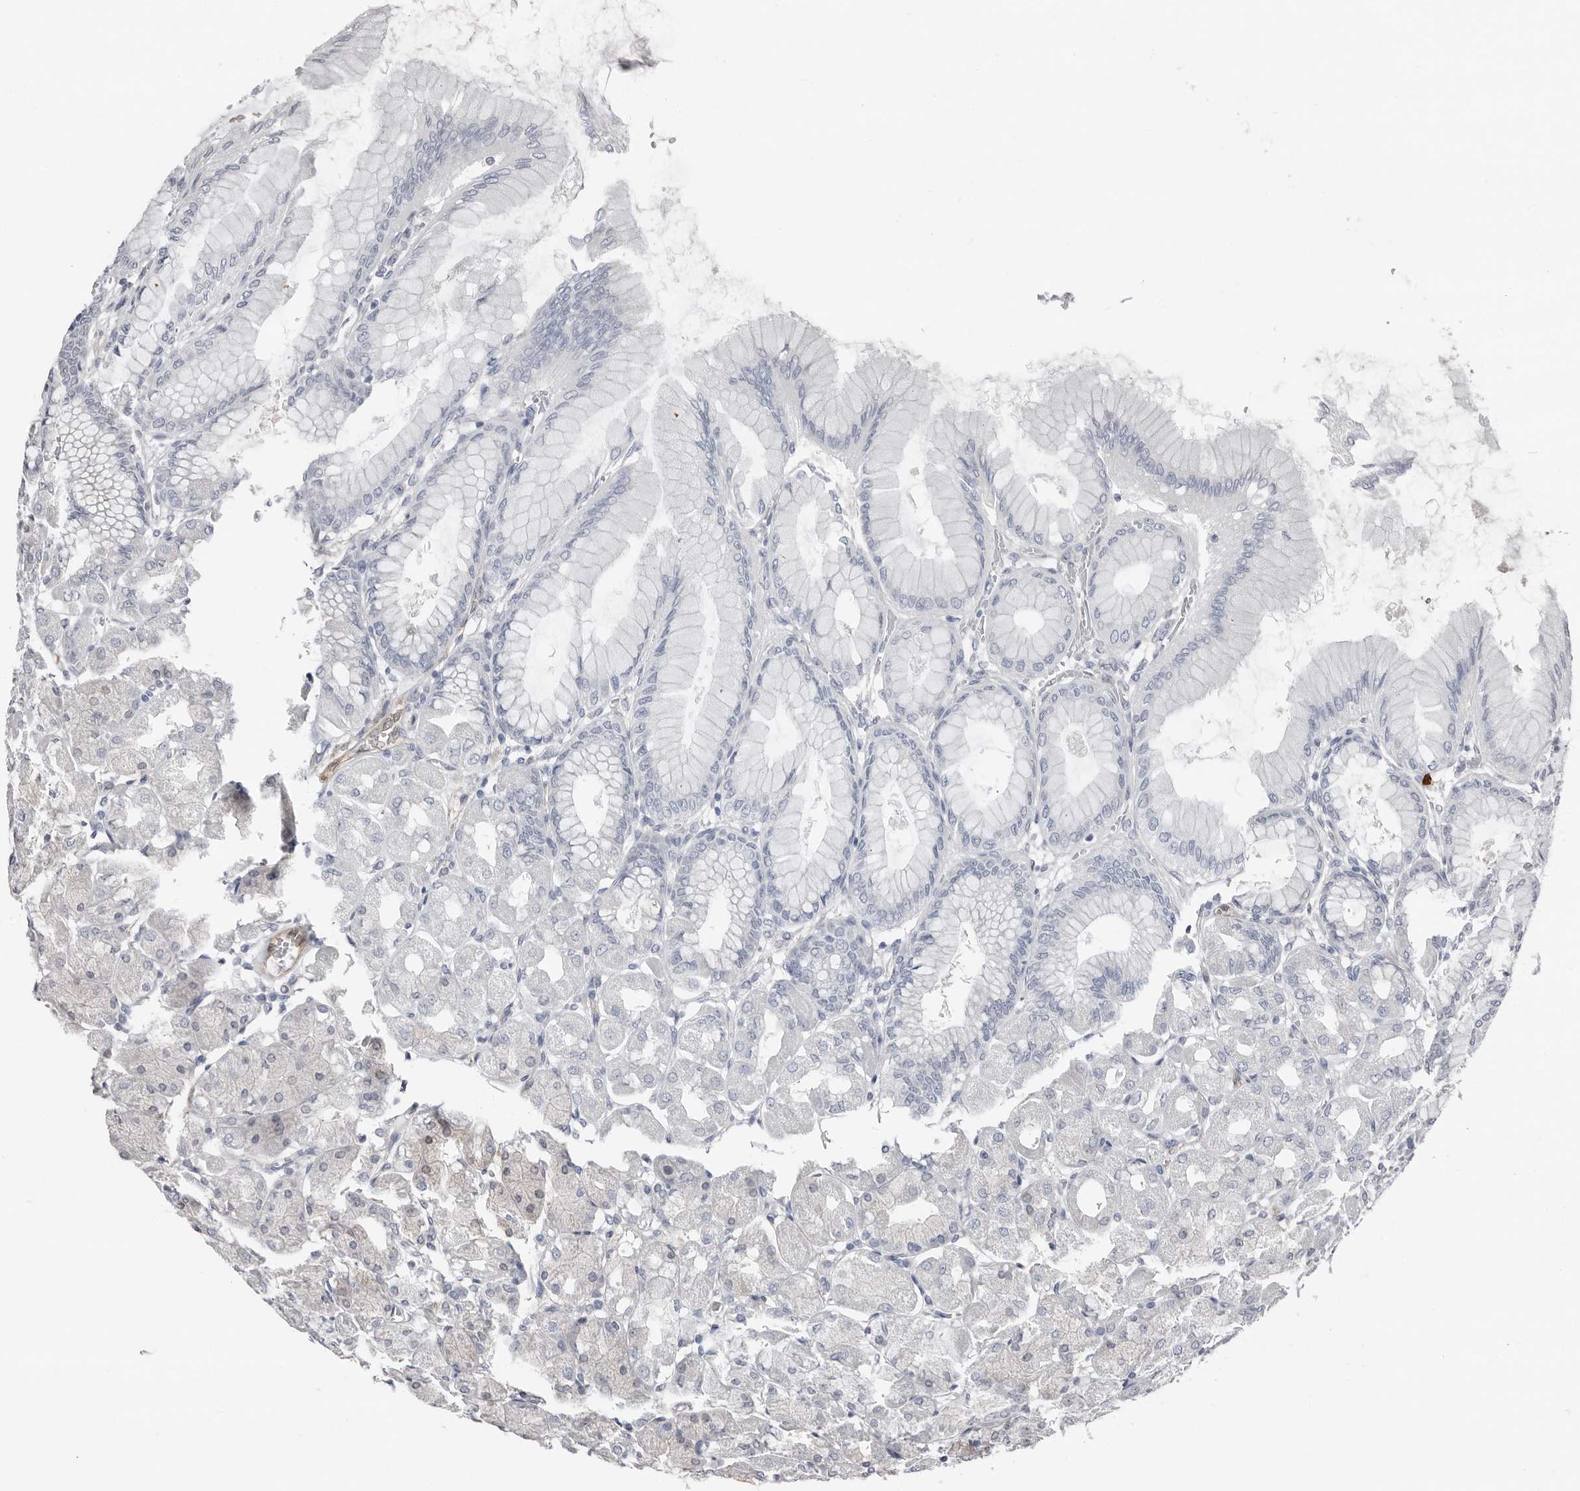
{"staining": {"intensity": "weak", "quantity": "<25%", "location": "cytoplasmic/membranous"}, "tissue": "stomach", "cell_type": "Glandular cells", "image_type": "normal", "snomed": [{"axis": "morphology", "description": "Normal tissue, NOS"}, {"axis": "topography", "description": "Stomach, upper"}], "caption": "Immunohistochemistry photomicrograph of normal stomach: stomach stained with DAB displays no significant protein expression in glandular cells.", "gene": "ASRGL1", "patient": {"sex": "female", "age": 56}}